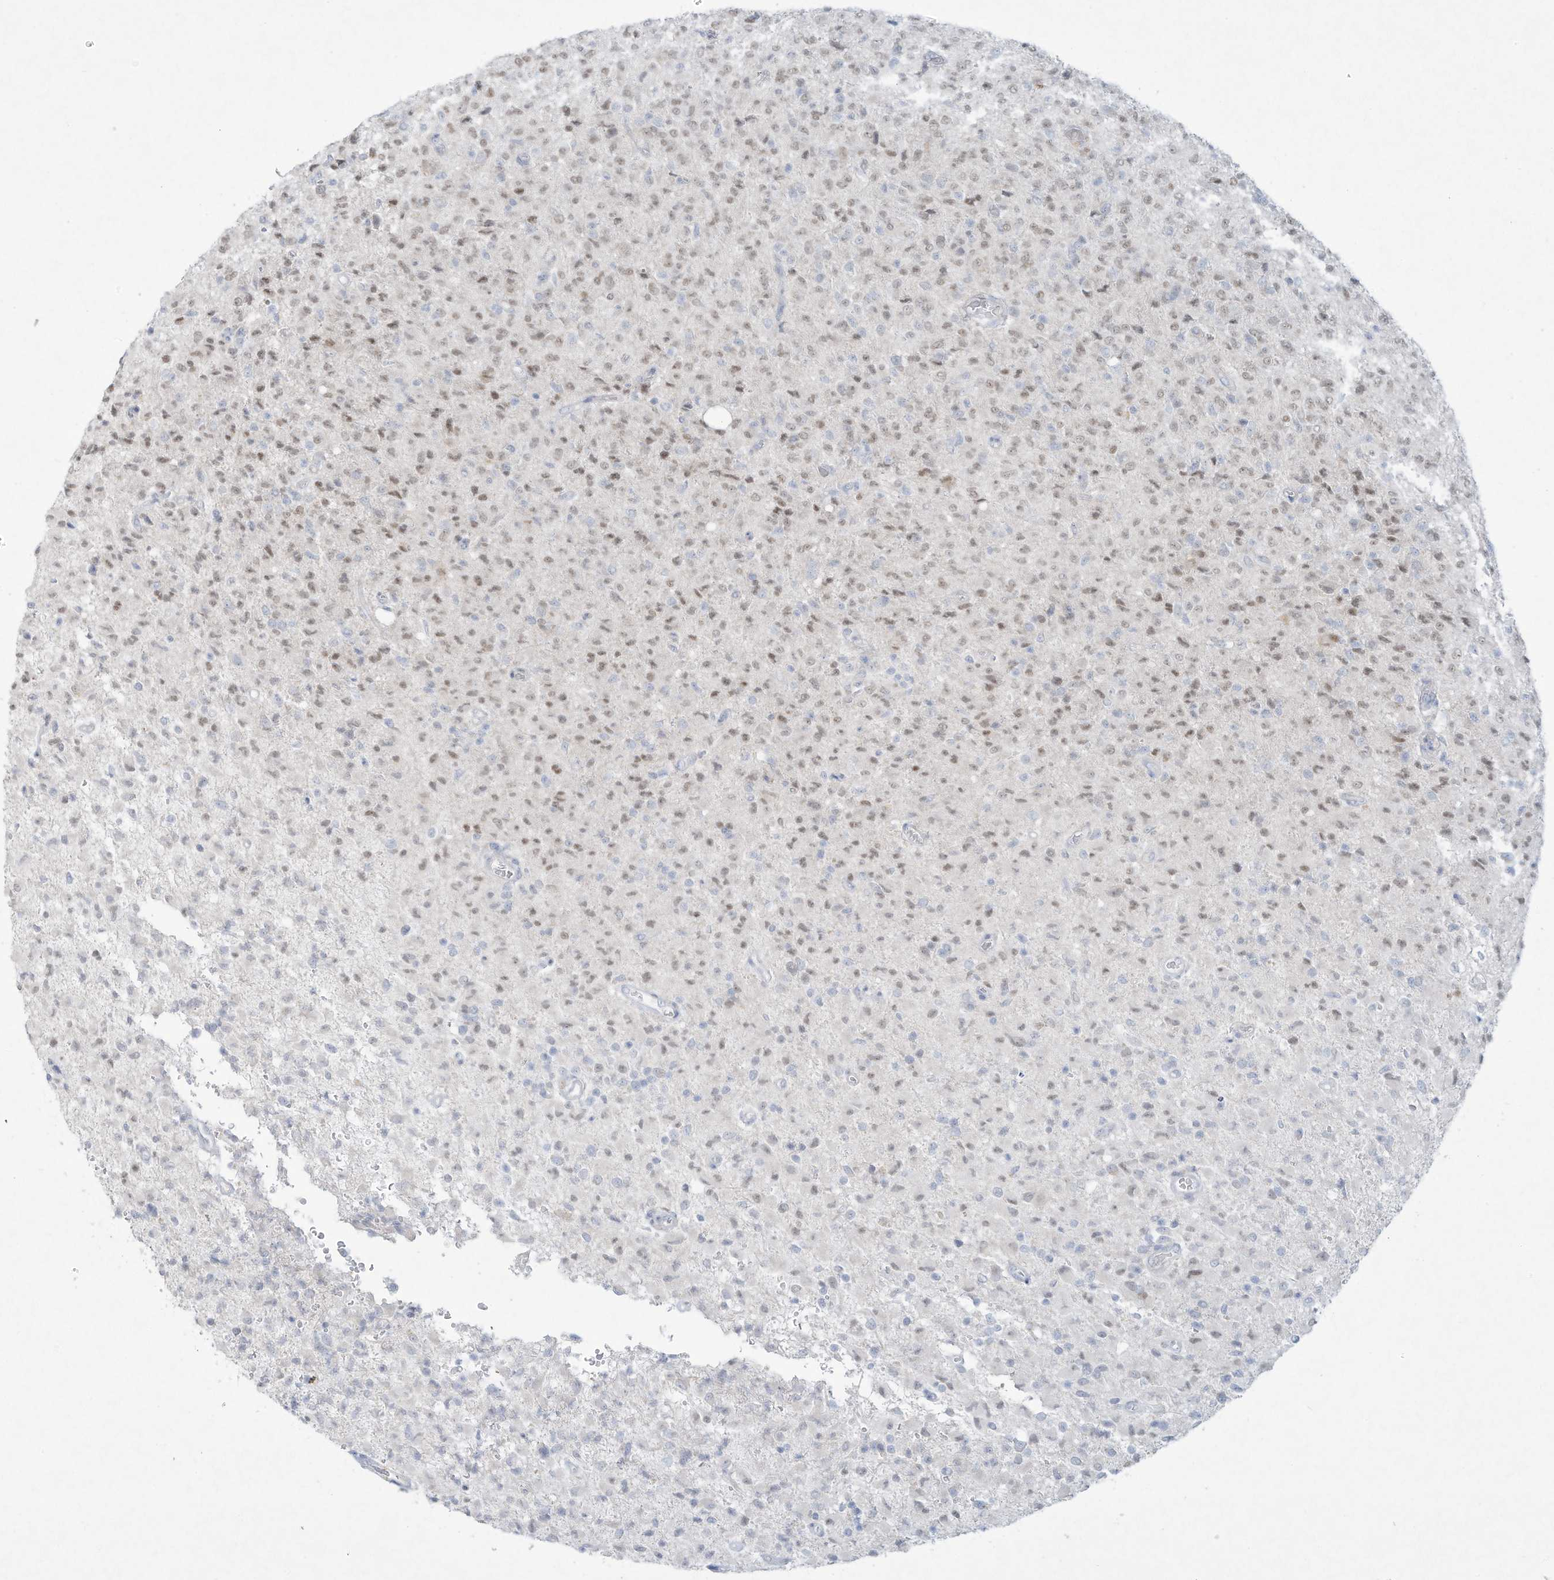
{"staining": {"intensity": "weak", "quantity": "25%-75%", "location": "nuclear"}, "tissue": "glioma", "cell_type": "Tumor cells", "image_type": "cancer", "snomed": [{"axis": "morphology", "description": "Glioma, malignant, High grade"}, {"axis": "topography", "description": "Brain"}], "caption": "An immunohistochemistry (IHC) photomicrograph of tumor tissue is shown. Protein staining in brown labels weak nuclear positivity in glioma within tumor cells.", "gene": "PAX6", "patient": {"sex": "female", "age": 57}}